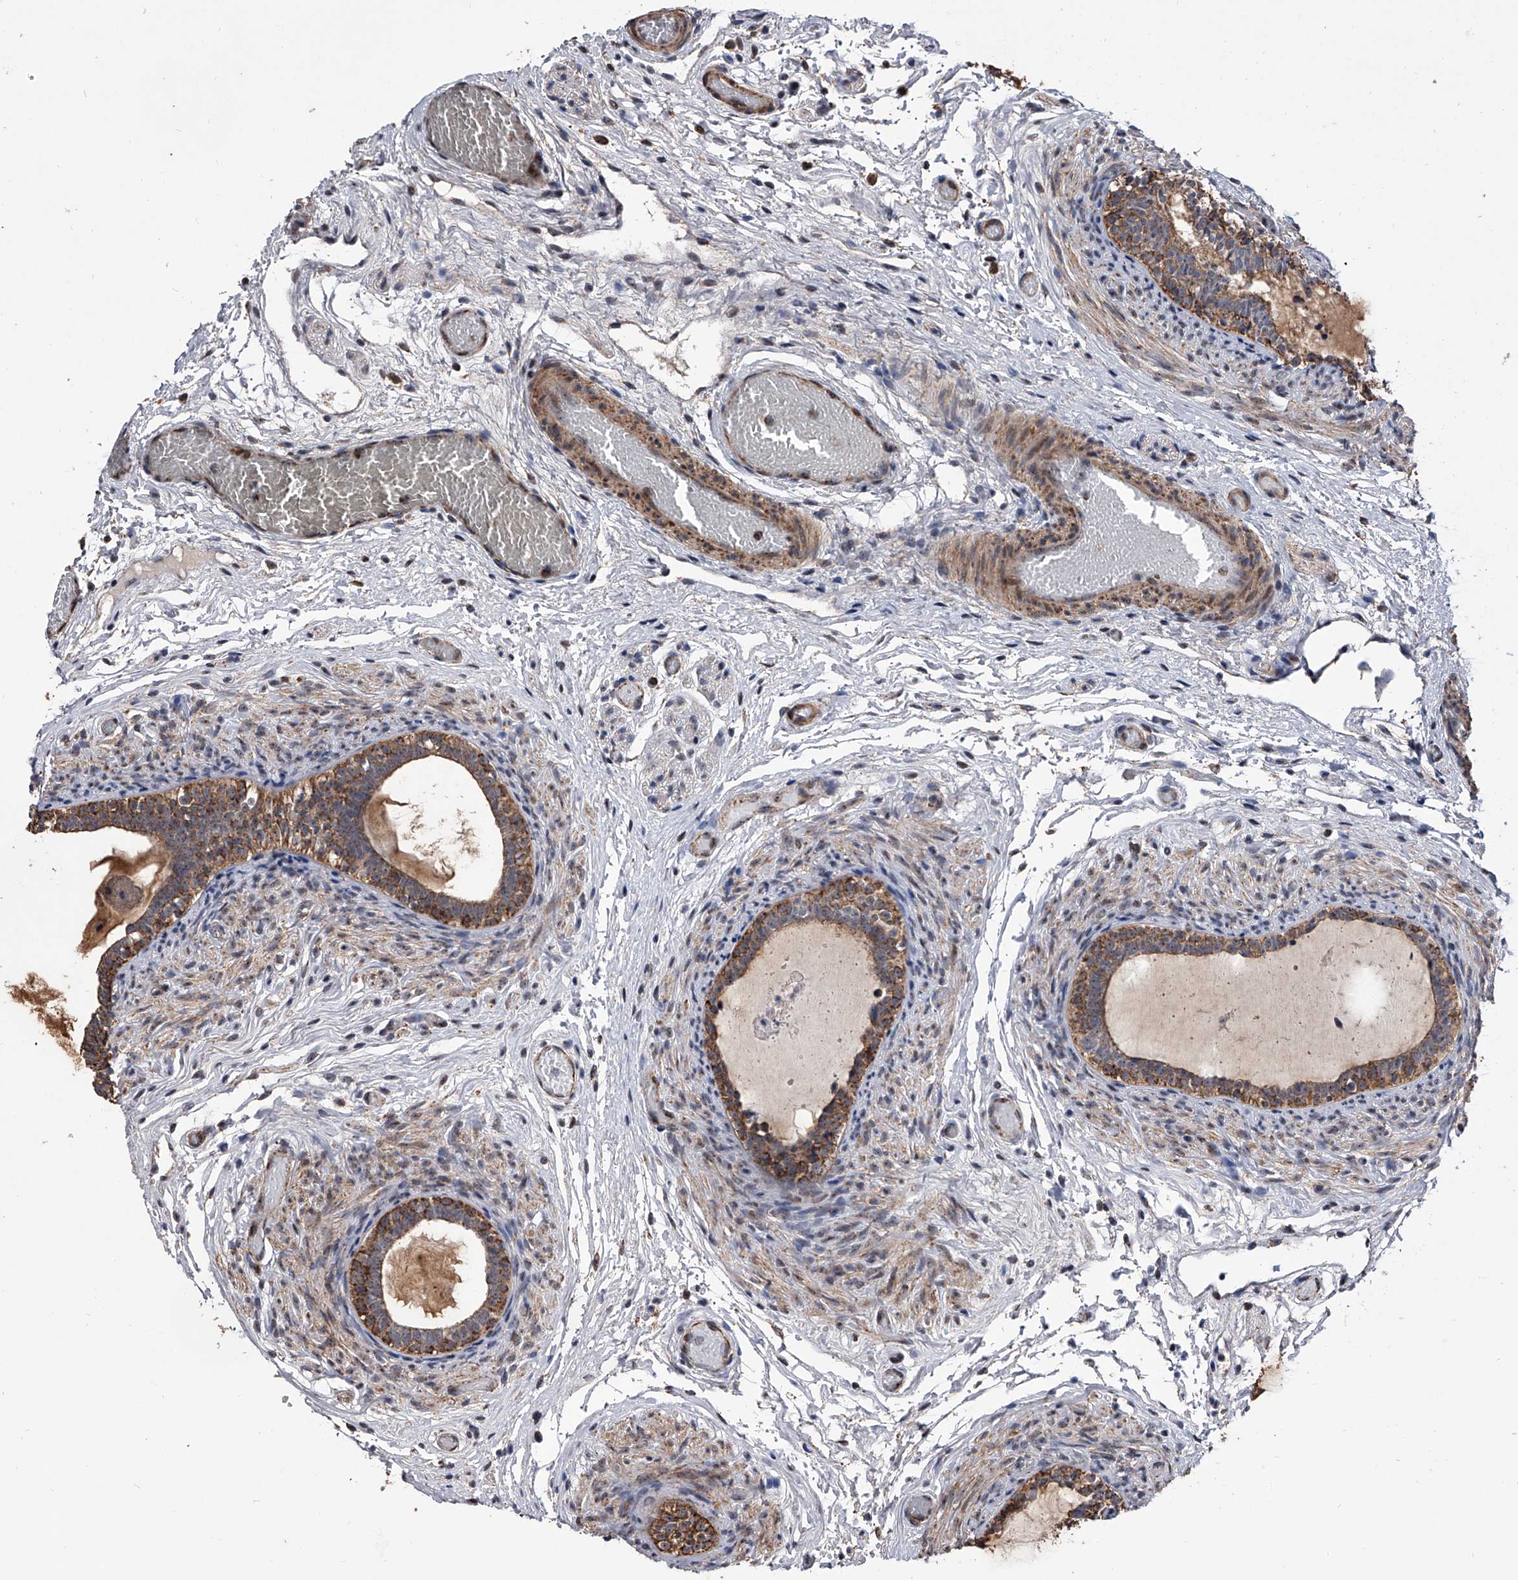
{"staining": {"intensity": "strong", "quantity": ">75%", "location": "cytoplasmic/membranous"}, "tissue": "epididymis", "cell_type": "Glandular cells", "image_type": "normal", "snomed": [{"axis": "morphology", "description": "Normal tissue, NOS"}, {"axis": "topography", "description": "Epididymis"}], "caption": "About >75% of glandular cells in unremarkable human epididymis reveal strong cytoplasmic/membranous protein staining as visualized by brown immunohistochemical staining.", "gene": "SMPDL3A", "patient": {"sex": "male", "age": 5}}